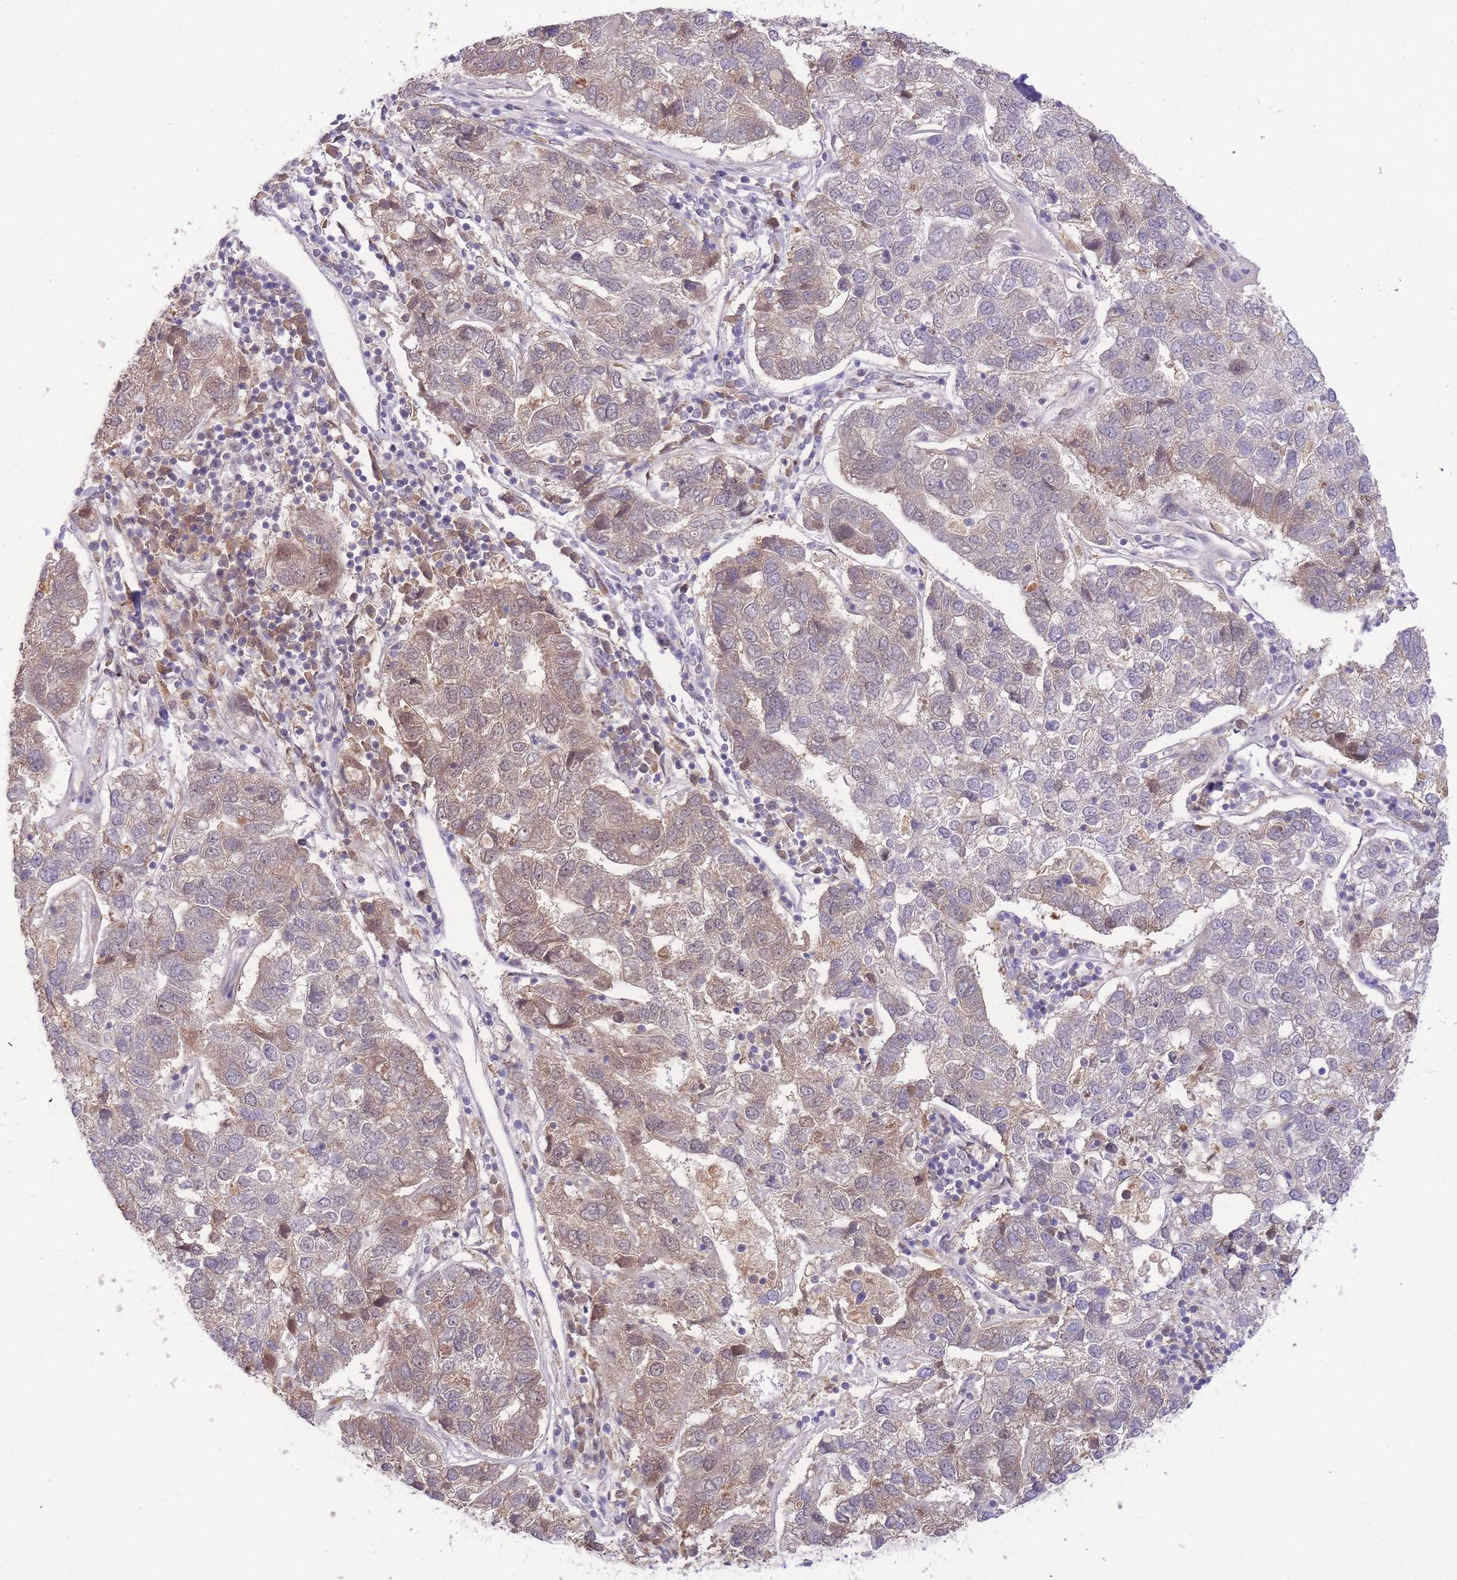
{"staining": {"intensity": "weak", "quantity": "25%-75%", "location": "cytoplasmic/membranous,nuclear"}, "tissue": "pancreatic cancer", "cell_type": "Tumor cells", "image_type": "cancer", "snomed": [{"axis": "morphology", "description": "Adenocarcinoma, NOS"}, {"axis": "topography", "description": "Pancreas"}], "caption": "Immunohistochemistry (IHC) of pancreatic cancer (adenocarcinoma) exhibits low levels of weak cytoplasmic/membranous and nuclear positivity in about 25%-75% of tumor cells. Immunohistochemistry (IHC) stains the protein of interest in brown and the nuclei are stained blue.", "gene": "PUS10", "patient": {"sex": "female", "age": 61}}